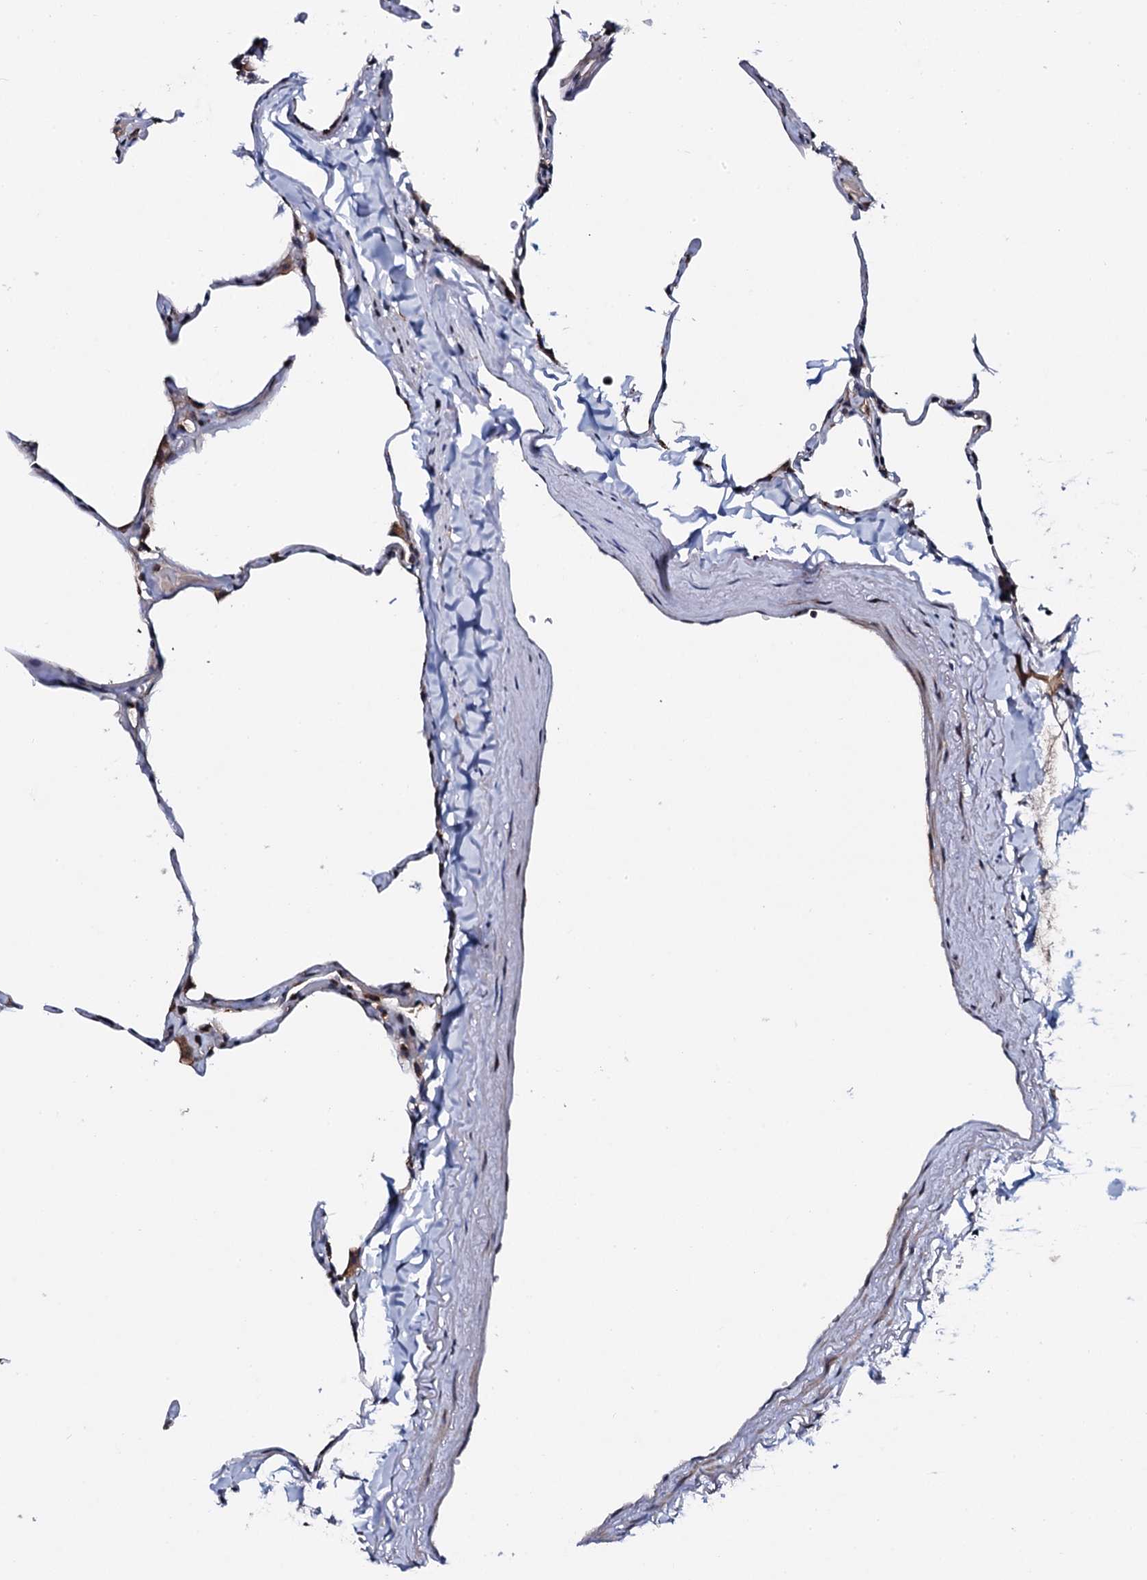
{"staining": {"intensity": "weak", "quantity": "<25%", "location": "cytoplasmic/membranous"}, "tissue": "lung", "cell_type": "Alveolar cells", "image_type": "normal", "snomed": [{"axis": "morphology", "description": "Normal tissue, NOS"}, {"axis": "topography", "description": "Lung"}], "caption": "High power microscopy micrograph of an immunohistochemistry (IHC) micrograph of normal lung, revealing no significant positivity in alveolar cells. The staining is performed using DAB brown chromogen with nuclei counter-stained in using hematoxylin.", "gene": "PLET1", "patient": {"sex": "male", "age": 65}}